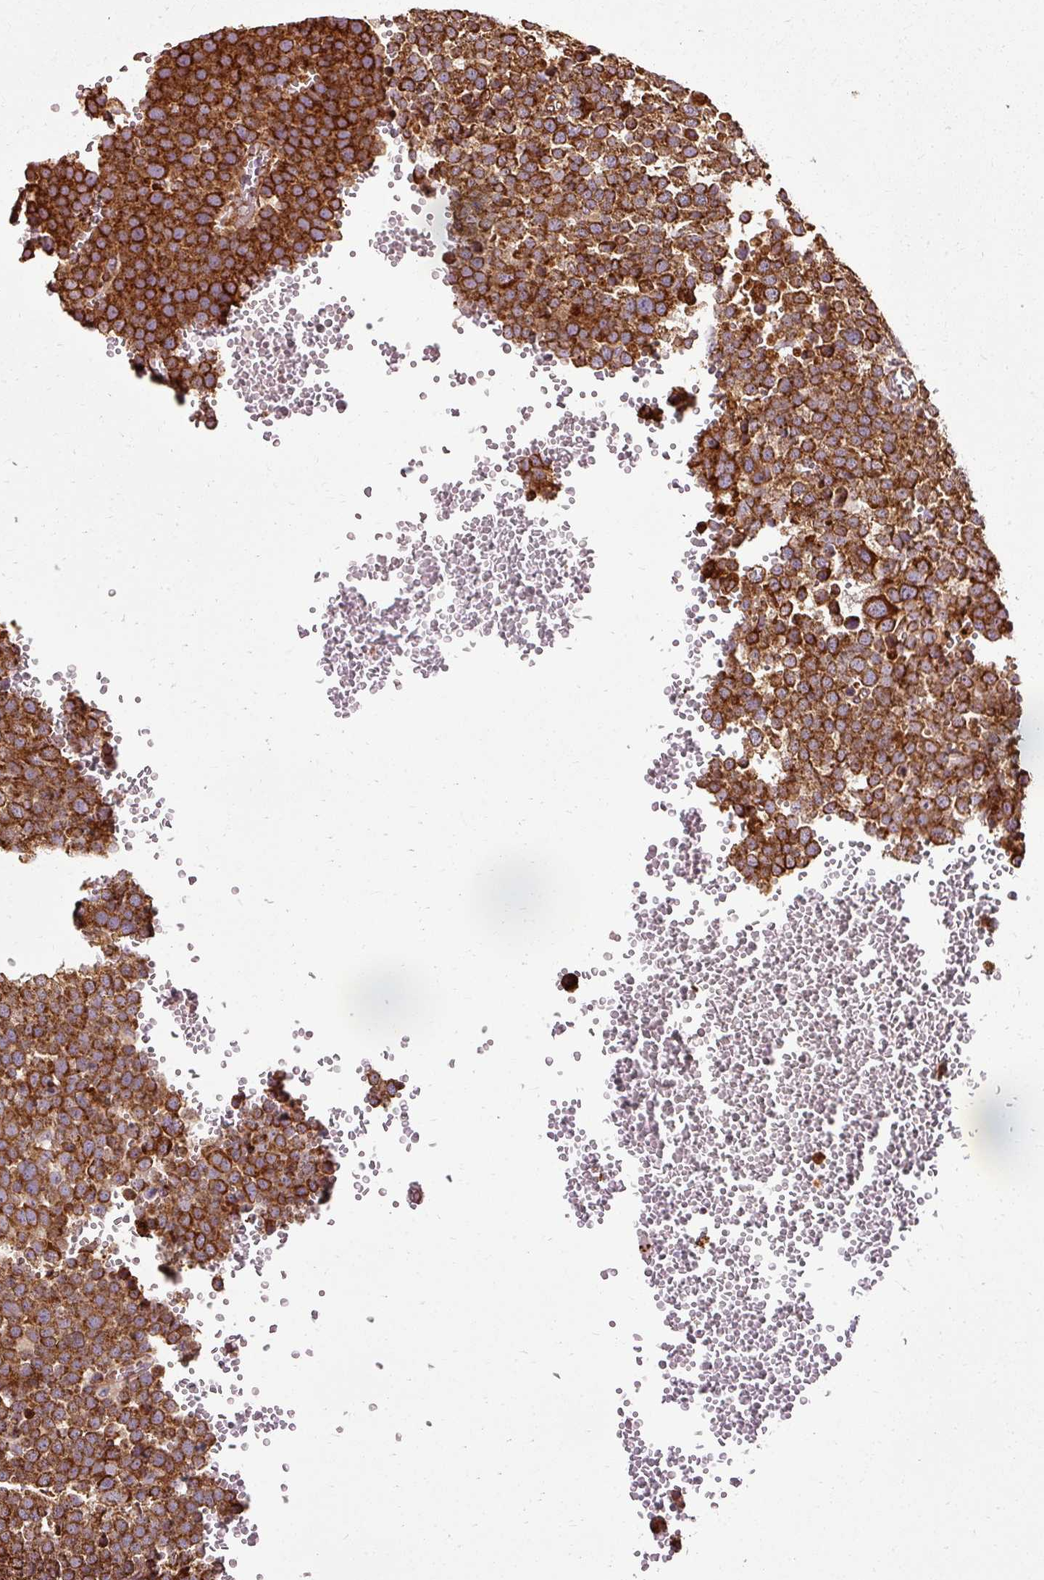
{"staining": {"intensity": "strong", "quantity": ">75%", "location": "cytoplasmic/membranous"}, "tissue": "testis cancer", "cell_type": "Tumor cells", "image_type": "cancer", "snomed": [{"axis": "morphology", "description": "Seminoma, NOS"}, {"axis": "topography", "description": "Testis"}], "caption": "Immunohistochemistry image of neoplastic tissue: testis cancer (seminoma) stained using immunohistochemistry (IHC) exhibits high levels of strong protein expression localized specifically in the cytoplasmic/membranous of tumor cells, appearing as a cytoplasmic/membranous brown color.", "gene": "ISCU", "patient": {"sex": "male", "age": 71}}